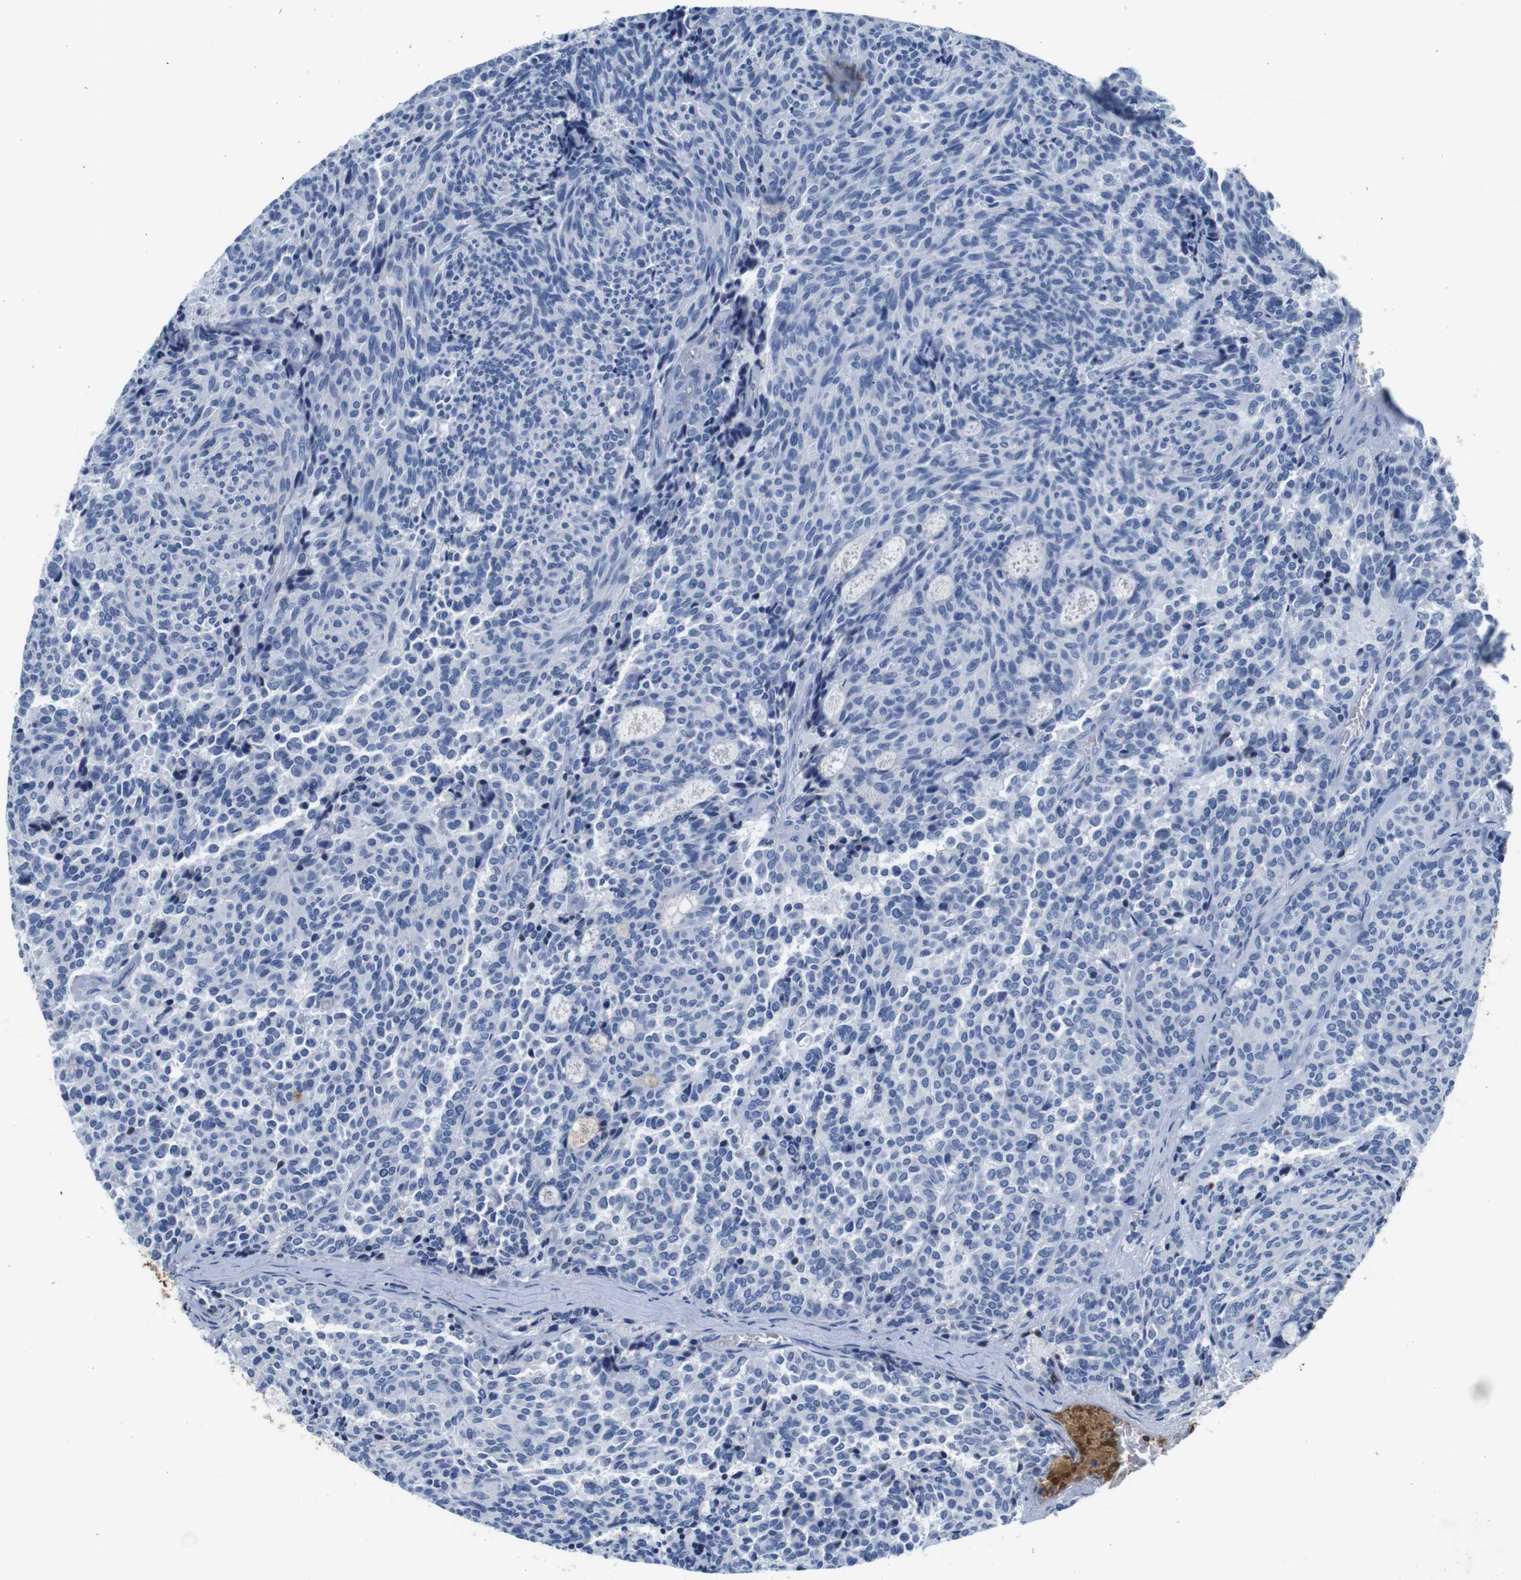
{"staining": {"intensity": "negative", "quantity": "none", "location": "none"}, "tissue": "carcinoid", "cell_type": "Tumor cells", "image_type": "cancer", "snomed": [{"axis": "morphology", "description": "Carcinoid, malignant, NOS"}, {"axis": "topography", "description": "Pancreas"}], "caption": "This is an IHC histopathology image of human carcinoid. There is no positivity in tumor cells.", "gene": "IGKC", "patient": {"sex": "female", "age": 54}}